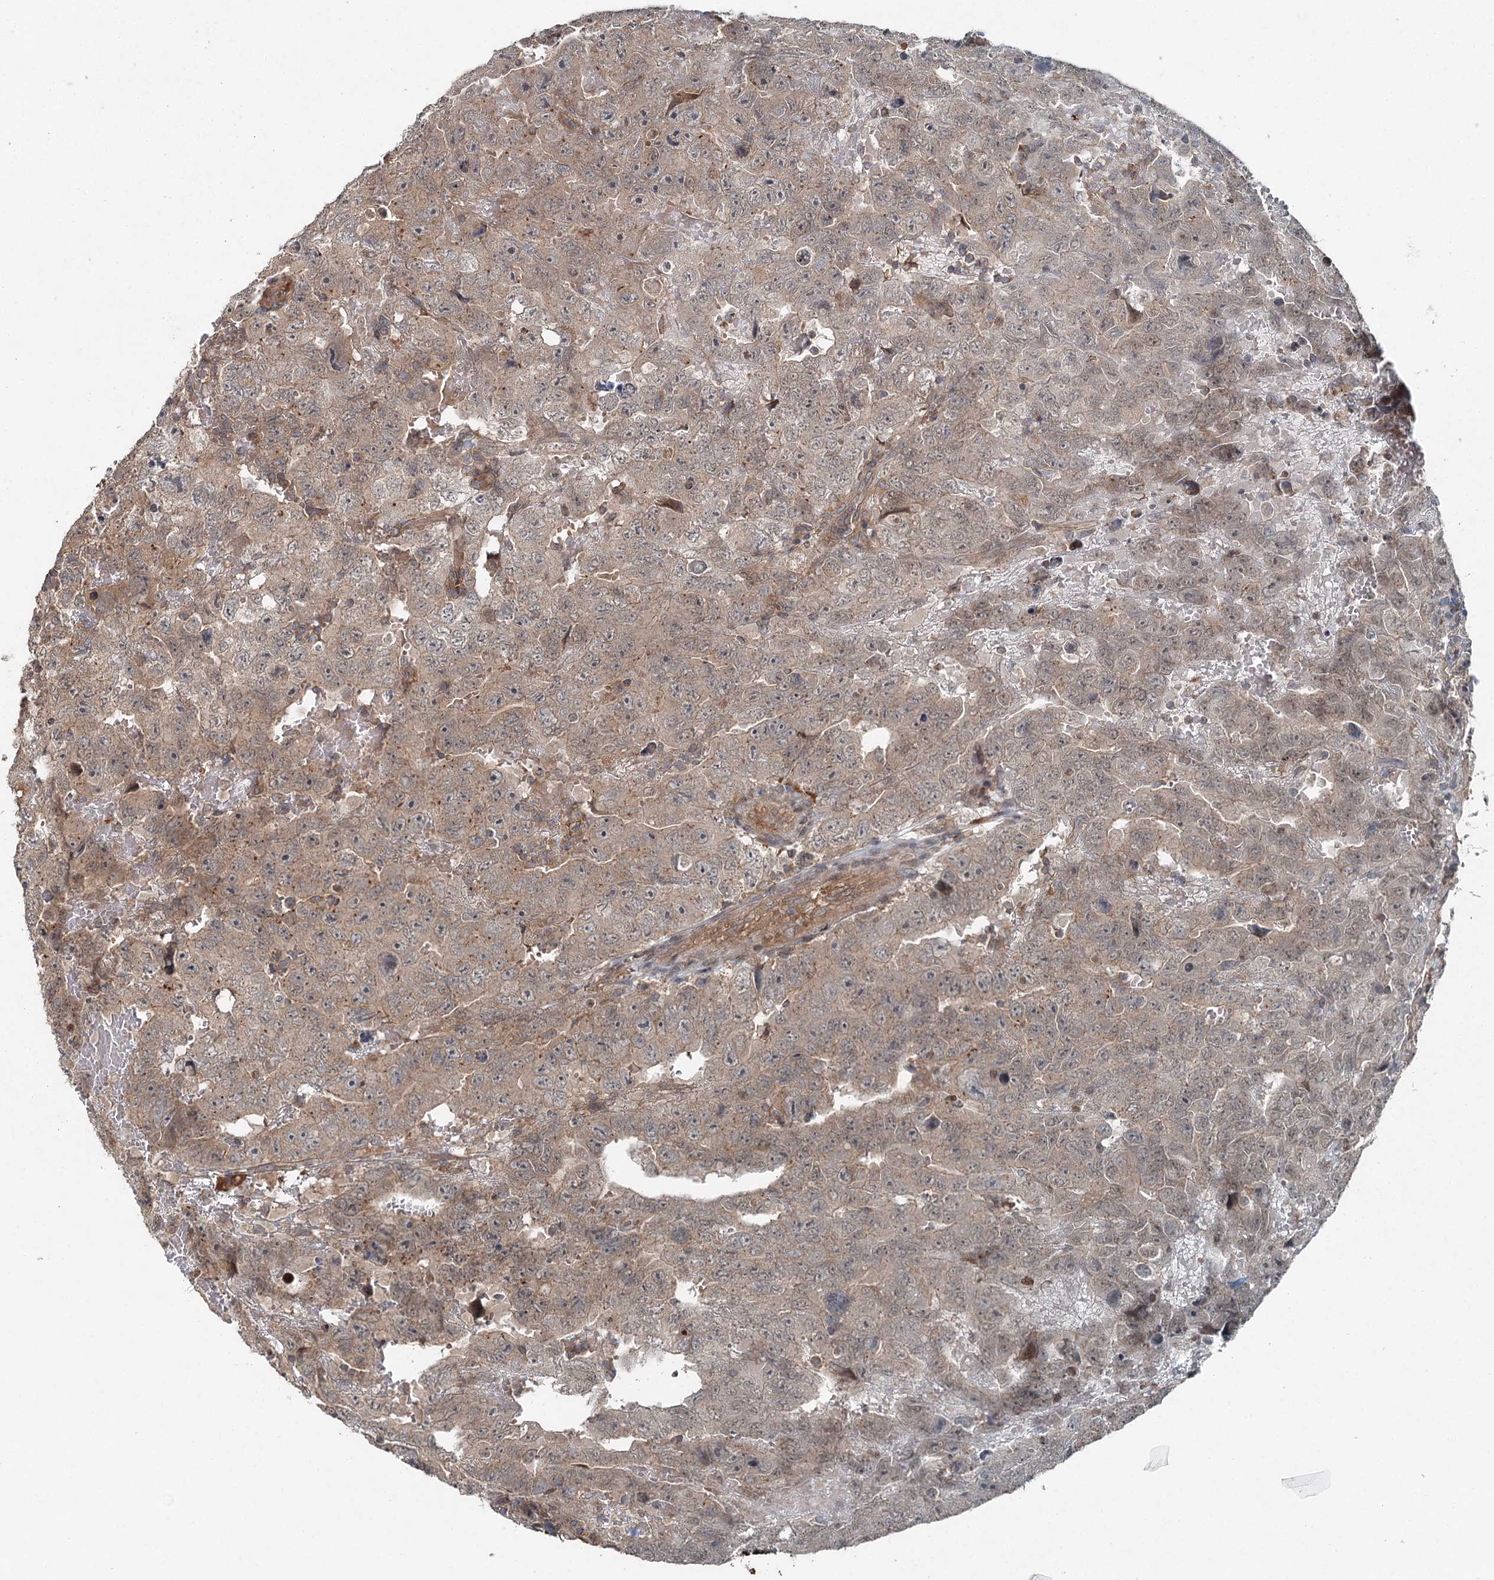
{"staining": {"intensity": "weak", "quantity": "25%-75%", "location": "cytoplasmic/membranous"}, "tissue": "testis cancer", "cell_type": "Tumor cells", "image_type": "cancer", "snomed": [{"axis": "morphology", "description": "Carcinoma, Embryonal, NOS"}, {"axis": "topography", "description": "Testis"}], "caption": "Protein expression analysis of human testis cancer reveals weak cytoplasmic/membranous expression in about 25%-75% of tumor cells. (Brightfield microscopy of DAB IHC at high magnification).", "gene": "SKIC3", "patient": {"sex": "male", "age": 45}}